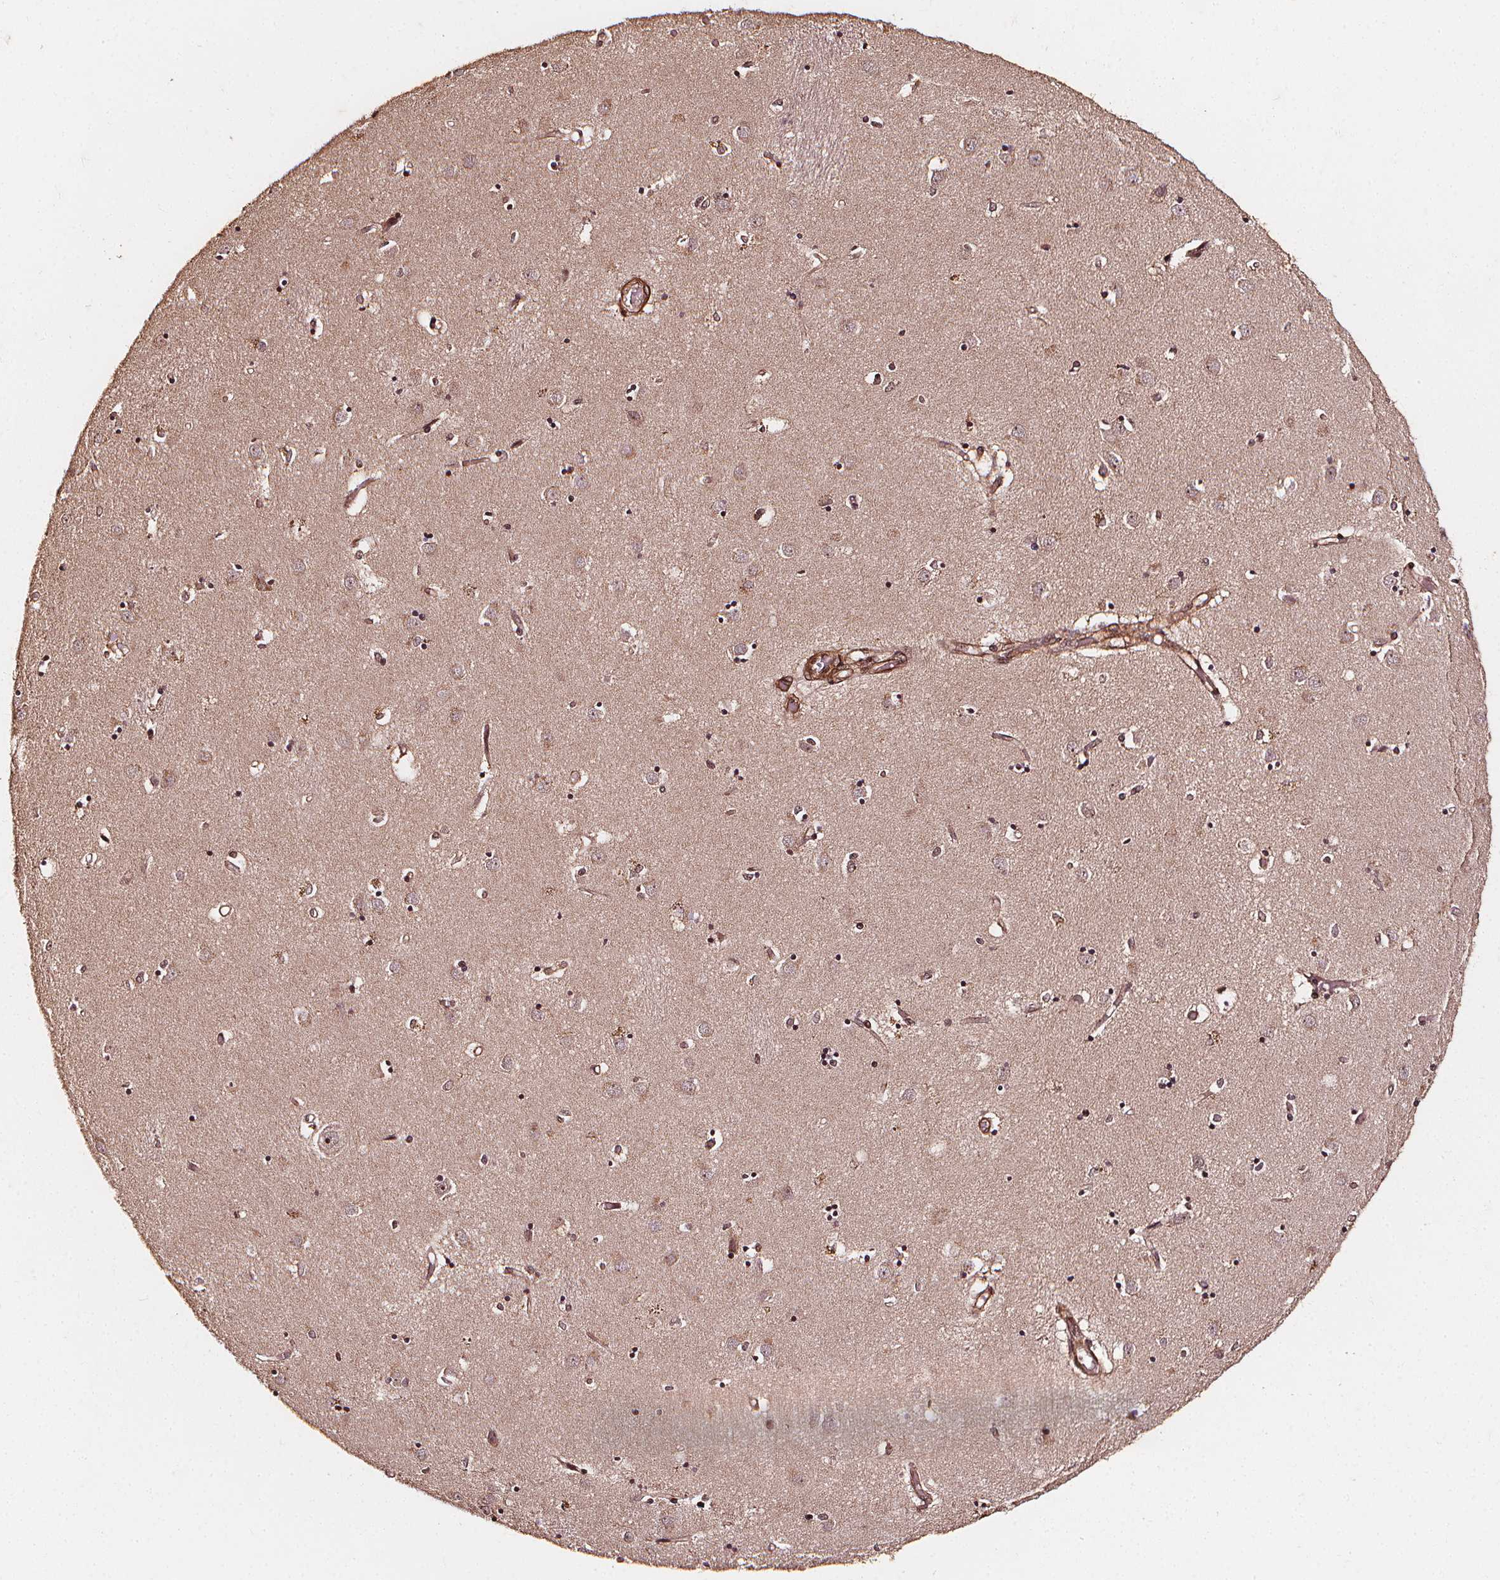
{"staining": {"intensity": "weak", "quantity": "25%-75%", "location": "nuclear"}, "tissue": "caudate", "cell_type": "Glial cells", "image_type": "normal", "snomed": [{"axis": "morphology", "description": "Normal tissue, NOS"}, {"axis": "topography", "description": "Lateral ventricle wall"}], "caption": "This image demonstrates immunohistochemistry staining of unremarkable caudate, with low weak nuclear expression in about 25%-75% of glial cells.", "gene": "EXOSC9", "patient": {"sex": "male", "age": 54}}